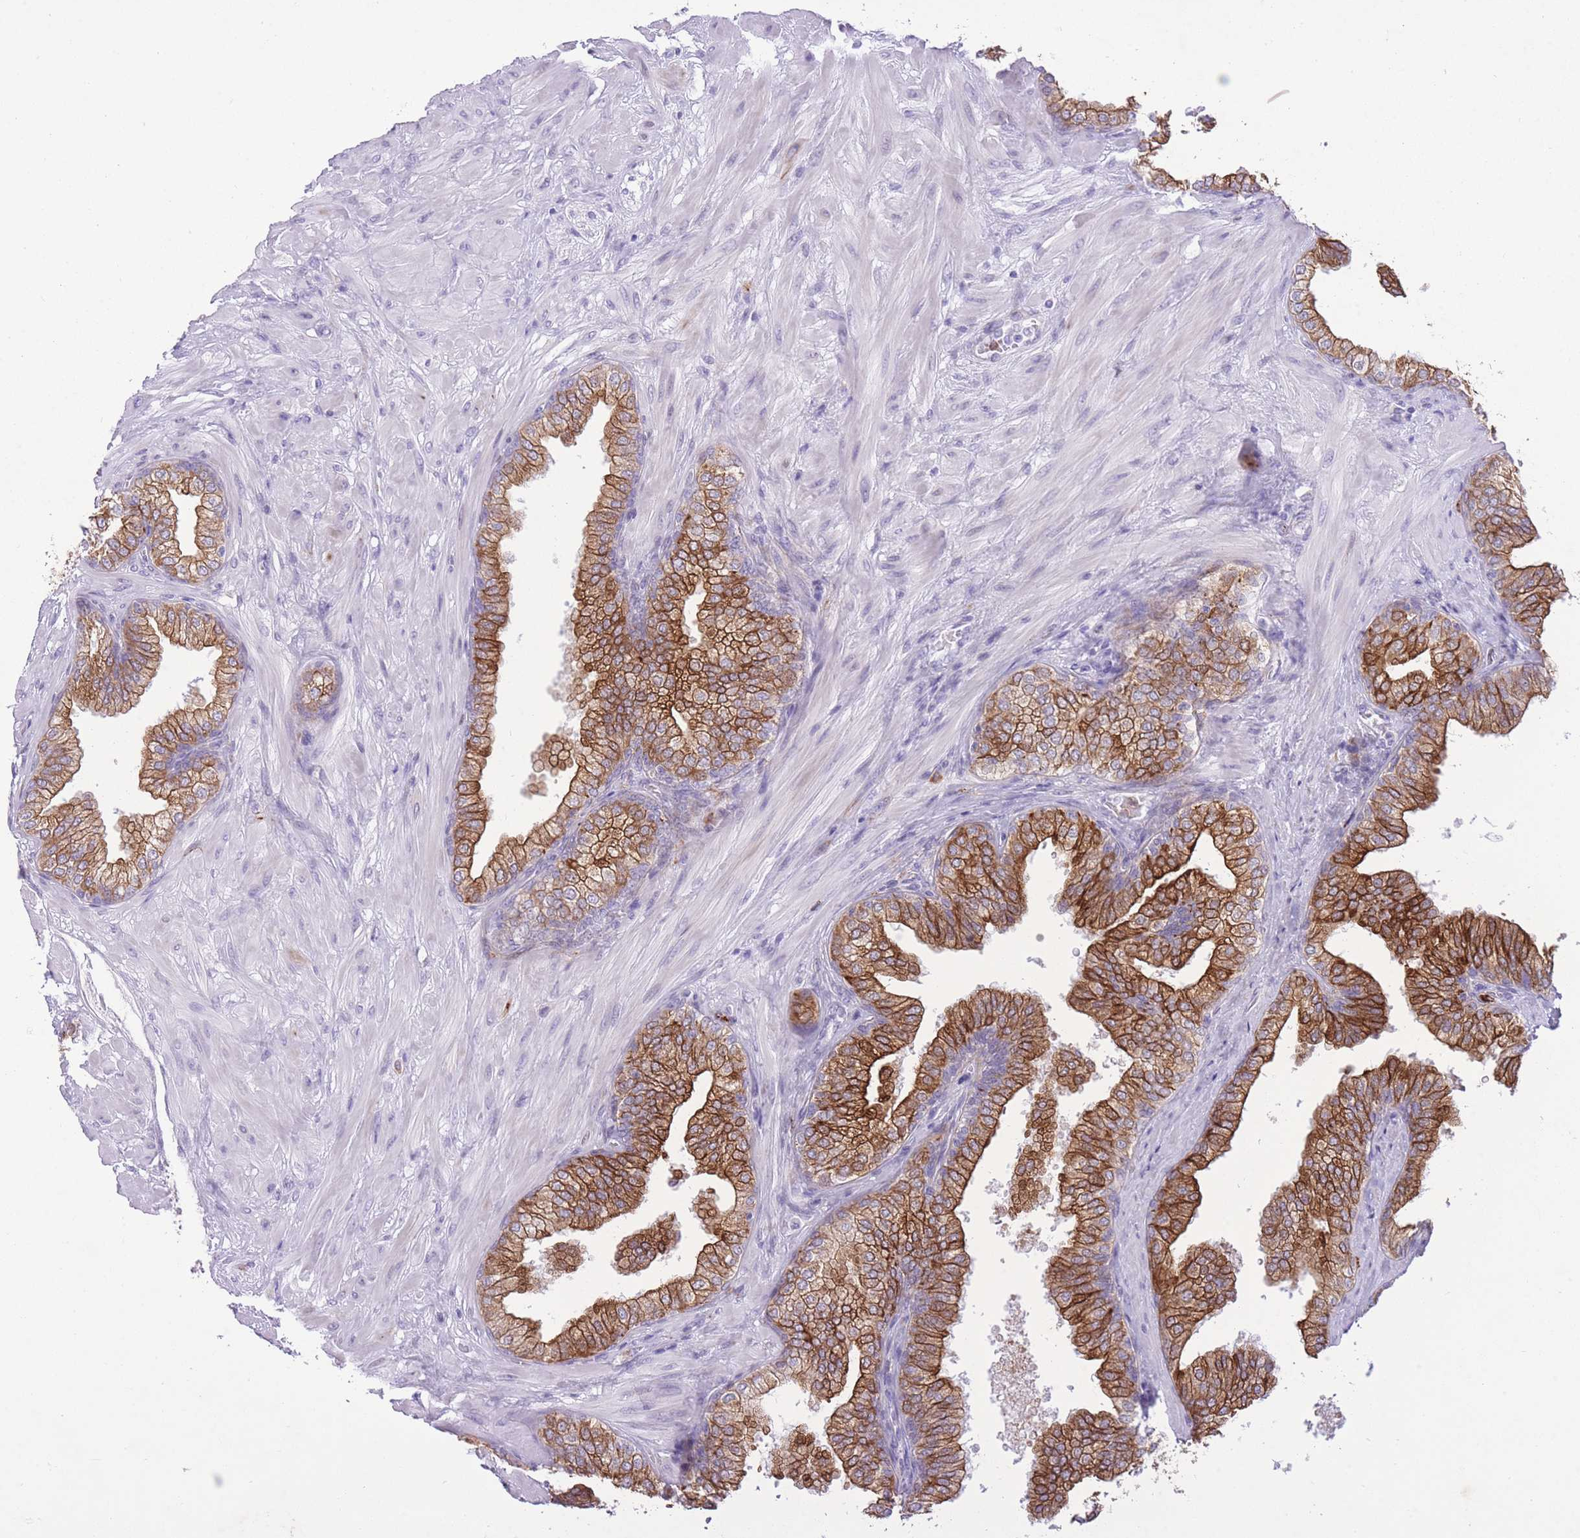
{"staining": {"intensity": "strong", "quantity": "25%-75%", "location": "cytoplasmic/membranous"}, "tissue": "prostate", "cell_type": "Glandular cells", "image_type": "normal", "snomed": [{"axis": "morphology", "description": "Normal tissue, NOS"}, {"axis": "topography", "description": "Prostate"}], "caption": "DAB immunohistochemical staining of unremarkable human prostate reveals strong cytoplasmic/membranous protein positivity in approximately 25%-75% of glandular cells. The protein is shown in brown color, while the nuclei are stained blue.", "gene": "MEIS3", "patient": {"sex": "male", "age": 60}}